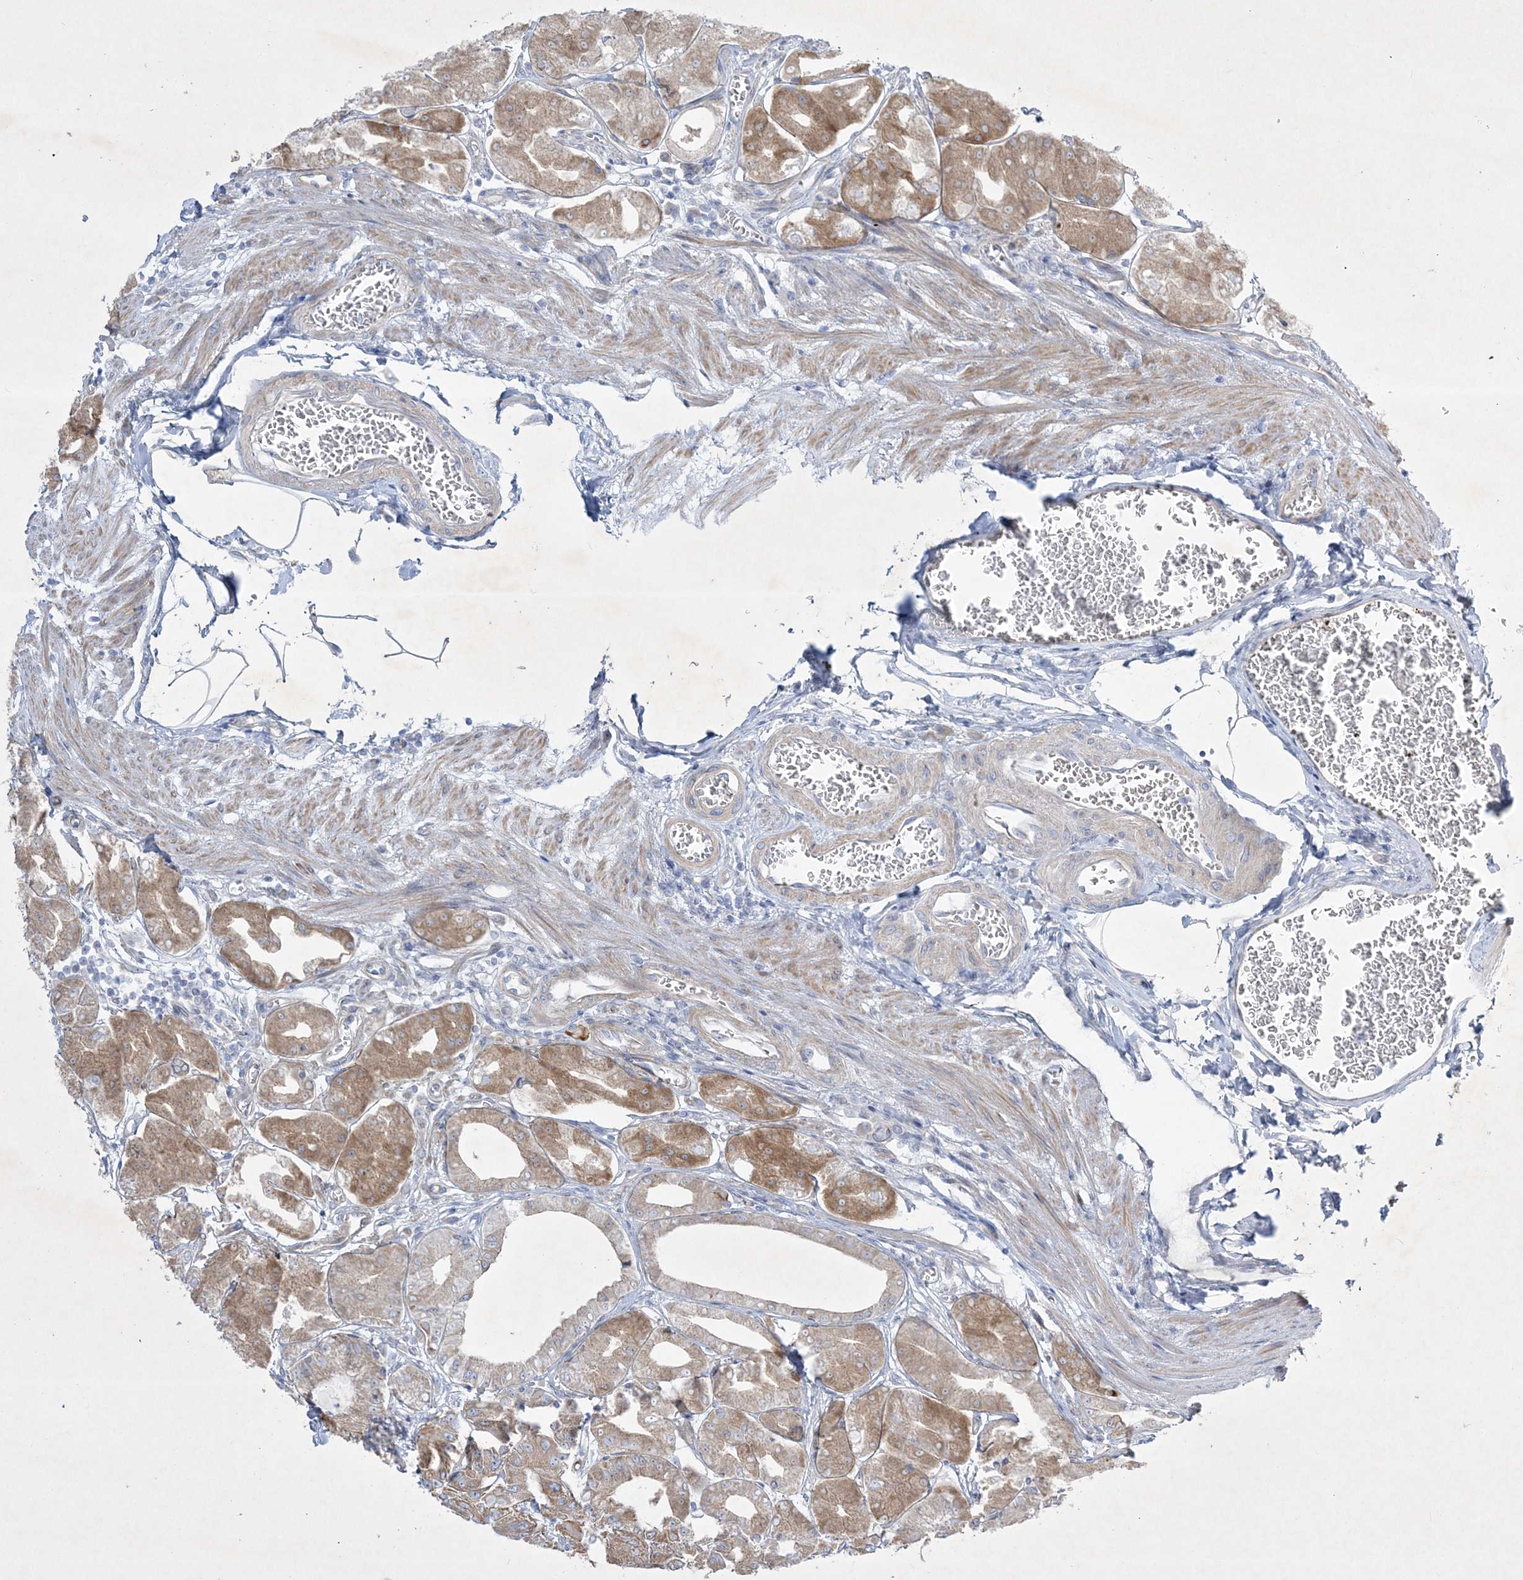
{"staining": {"intensity": "moderate", "quantity": ">75%", "location": "cytoplasmic/membranous"}, "tissue": "stomach", "cell_type": "Glandular cells", "image_type": "normal", "snomed": [{"axis": "morphology", "description": "Normal tissue, NOS"}, {"axis": "topography", "description": "Stomach, lower"}], "caption": "Human stomach stained for a protein (brown) exhibits moderate cytoplasmic/membranous positive positivity in approximately >75% of glandular cells.", "gene": "FARSB", "patient": {"sex": "male", "age": 71}}